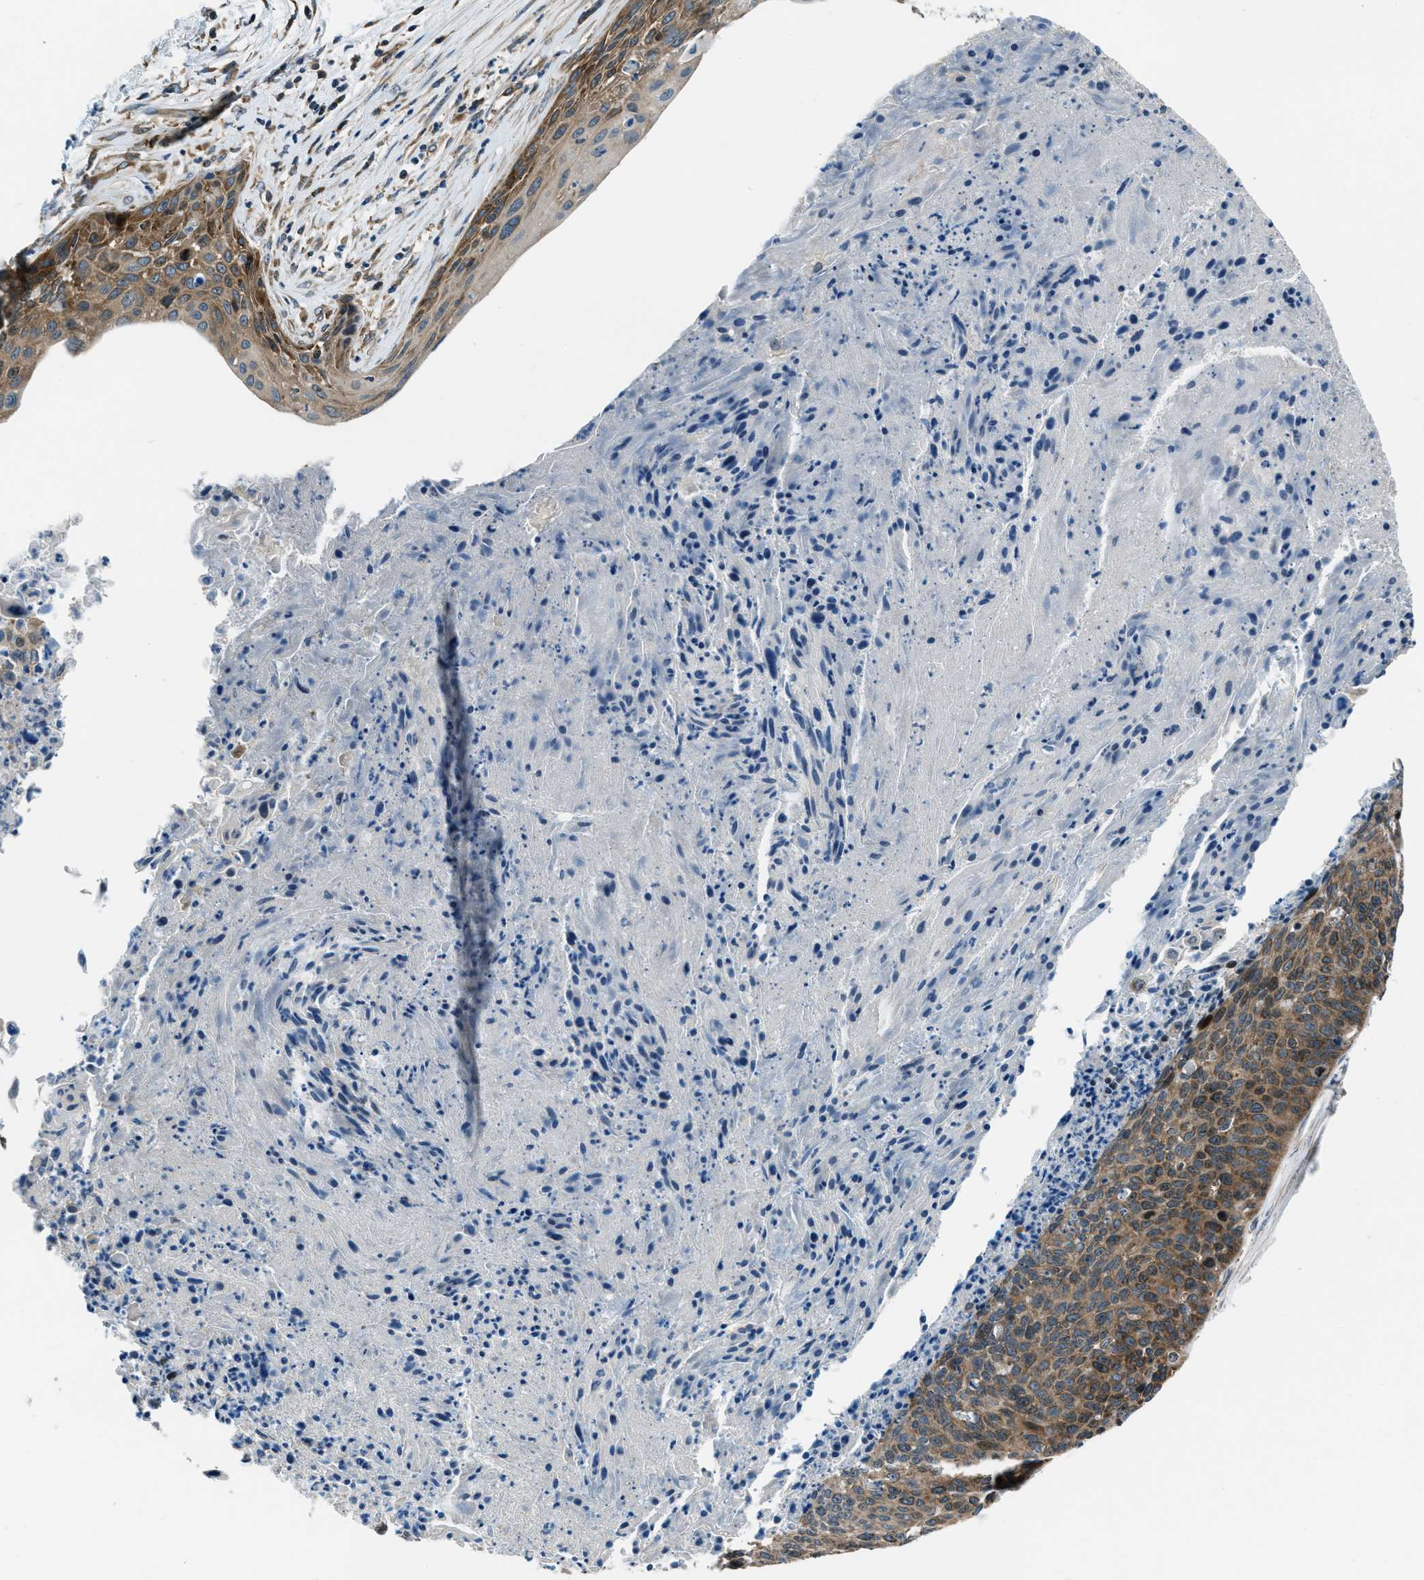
{"staining": {"intensity": "moderate", "quantity": ">75%", "location": "cytoplasmic/membranous"}, "tissue": "cervical cancer", "cell_type": "Tumor cells", "image_type": "cancer", "snomed": [{"axis": "morphology", "description": "Squamous cell carcinoma, NOS"}, {"axis": "topography", "description": "Cervix"}], "caption": "Cervical cancer stained for a protein (brown) reveals moderate cytoplasmic/membranous positive positivity in about >75% of tumor cells.", "gene": "ARFGAP2", "patient": {"sex": "female", "age": 55}}